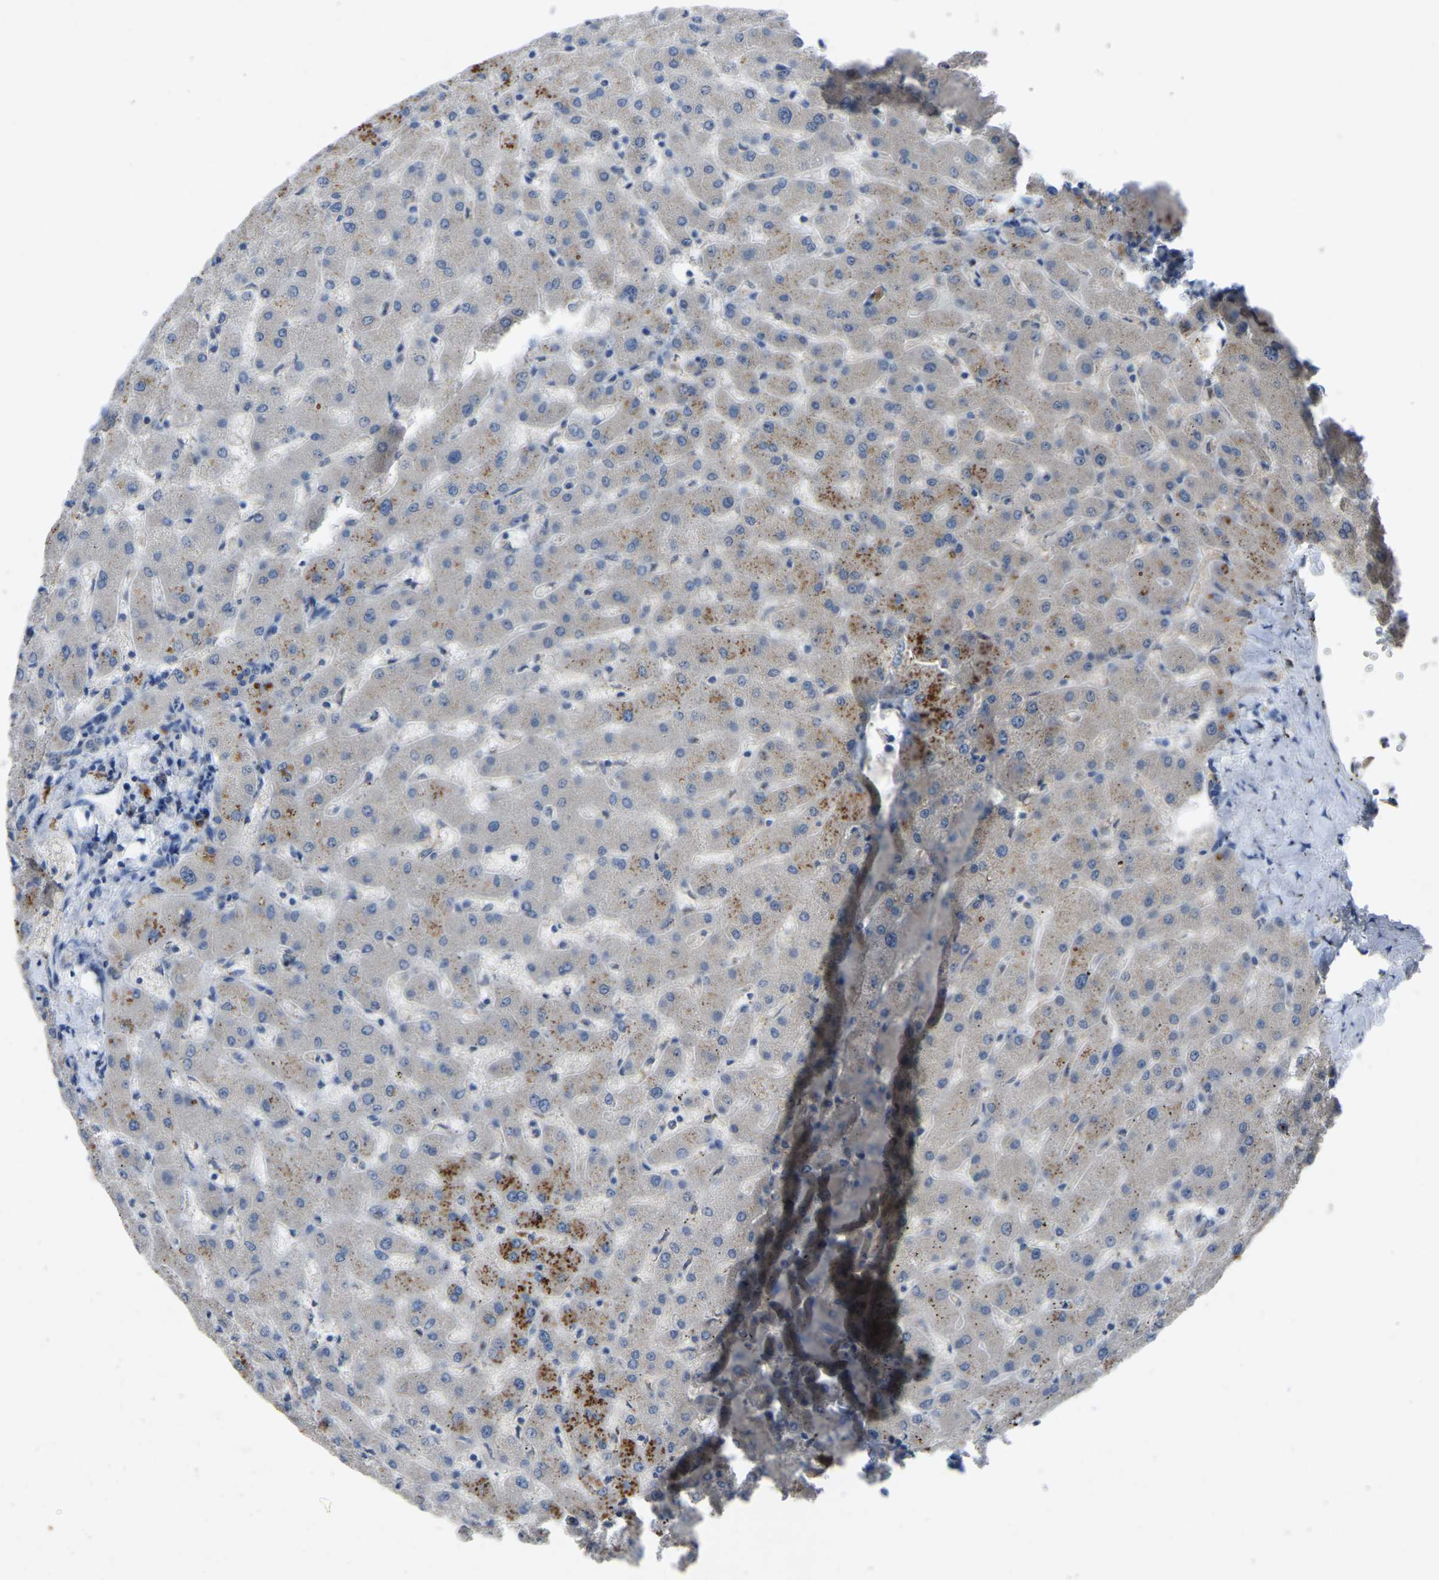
{"staining": {"intensity": "negative", "quantity": "none", "location": "none"}, "tissue": "liver", "cell_type": "Cholangiocytes", "image_type": "normal", "snomed": [{"axis": "morphology", "description": "Normal tissue, NOS"}, {"axis": "topography", "description": "Liver"}], "caption": "Human liver stained for a protein using IHC reveals no positivity in cholangiocytes.", "gene": "FHIT", "patient": {"sex": "female", "age": 63}}